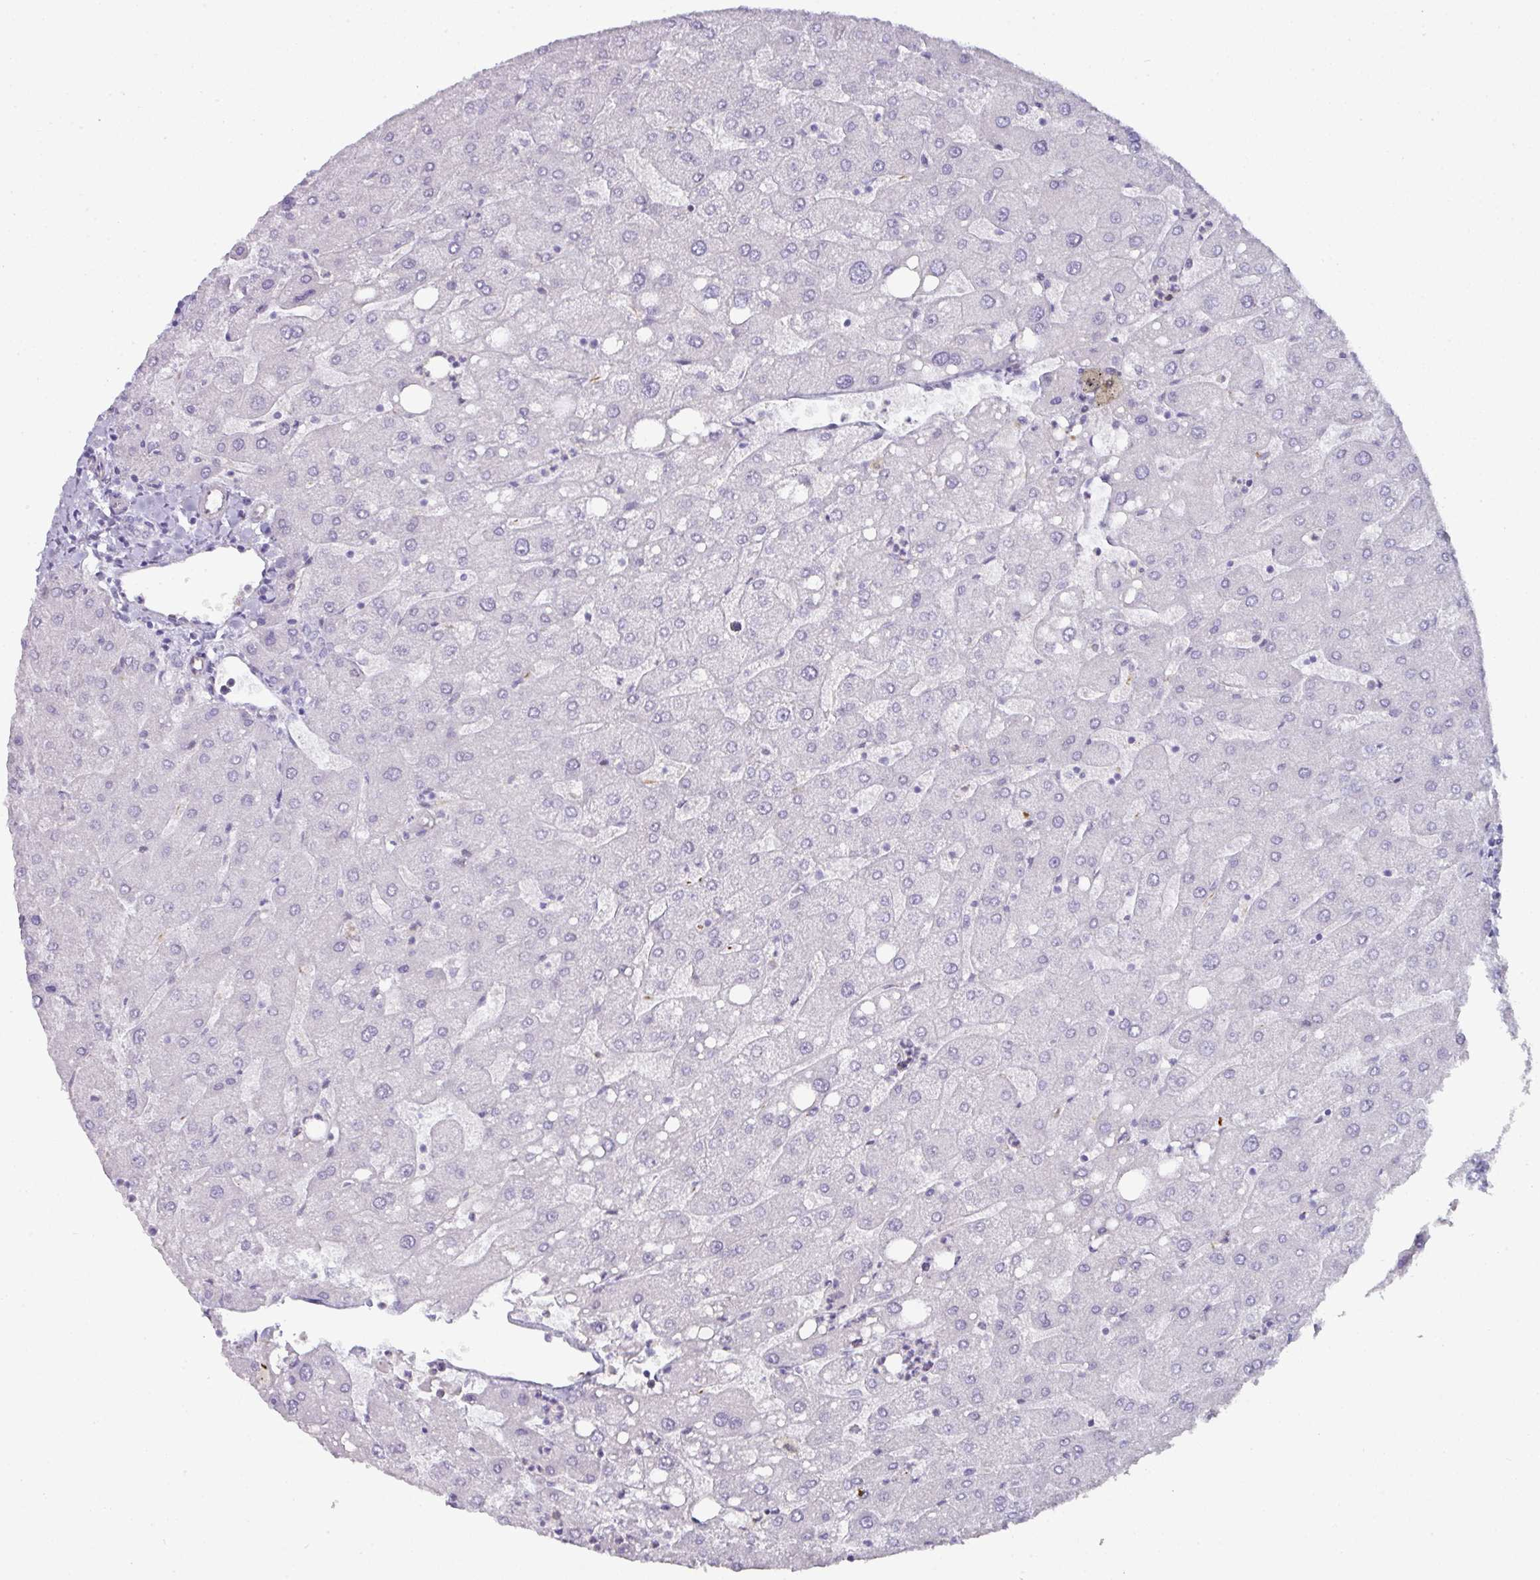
{"staining": {"intensity": "negative", "quantity": "none", "location": "none"}, "tissue": "liver", "cell_type": "Cholangiocytes", "image_type": "normal", "snomed": [{"axis": "morphology", "description": "Normal tissue, NOS"}, {"axis": "topography", "description": "Liver"}], "caption": "This is an IHC image of unremarkable human liver. There is no positivity in cholangiocytes.", "gene": "TMPRSS9", "patient": {"sex": "male", "age": 67}}